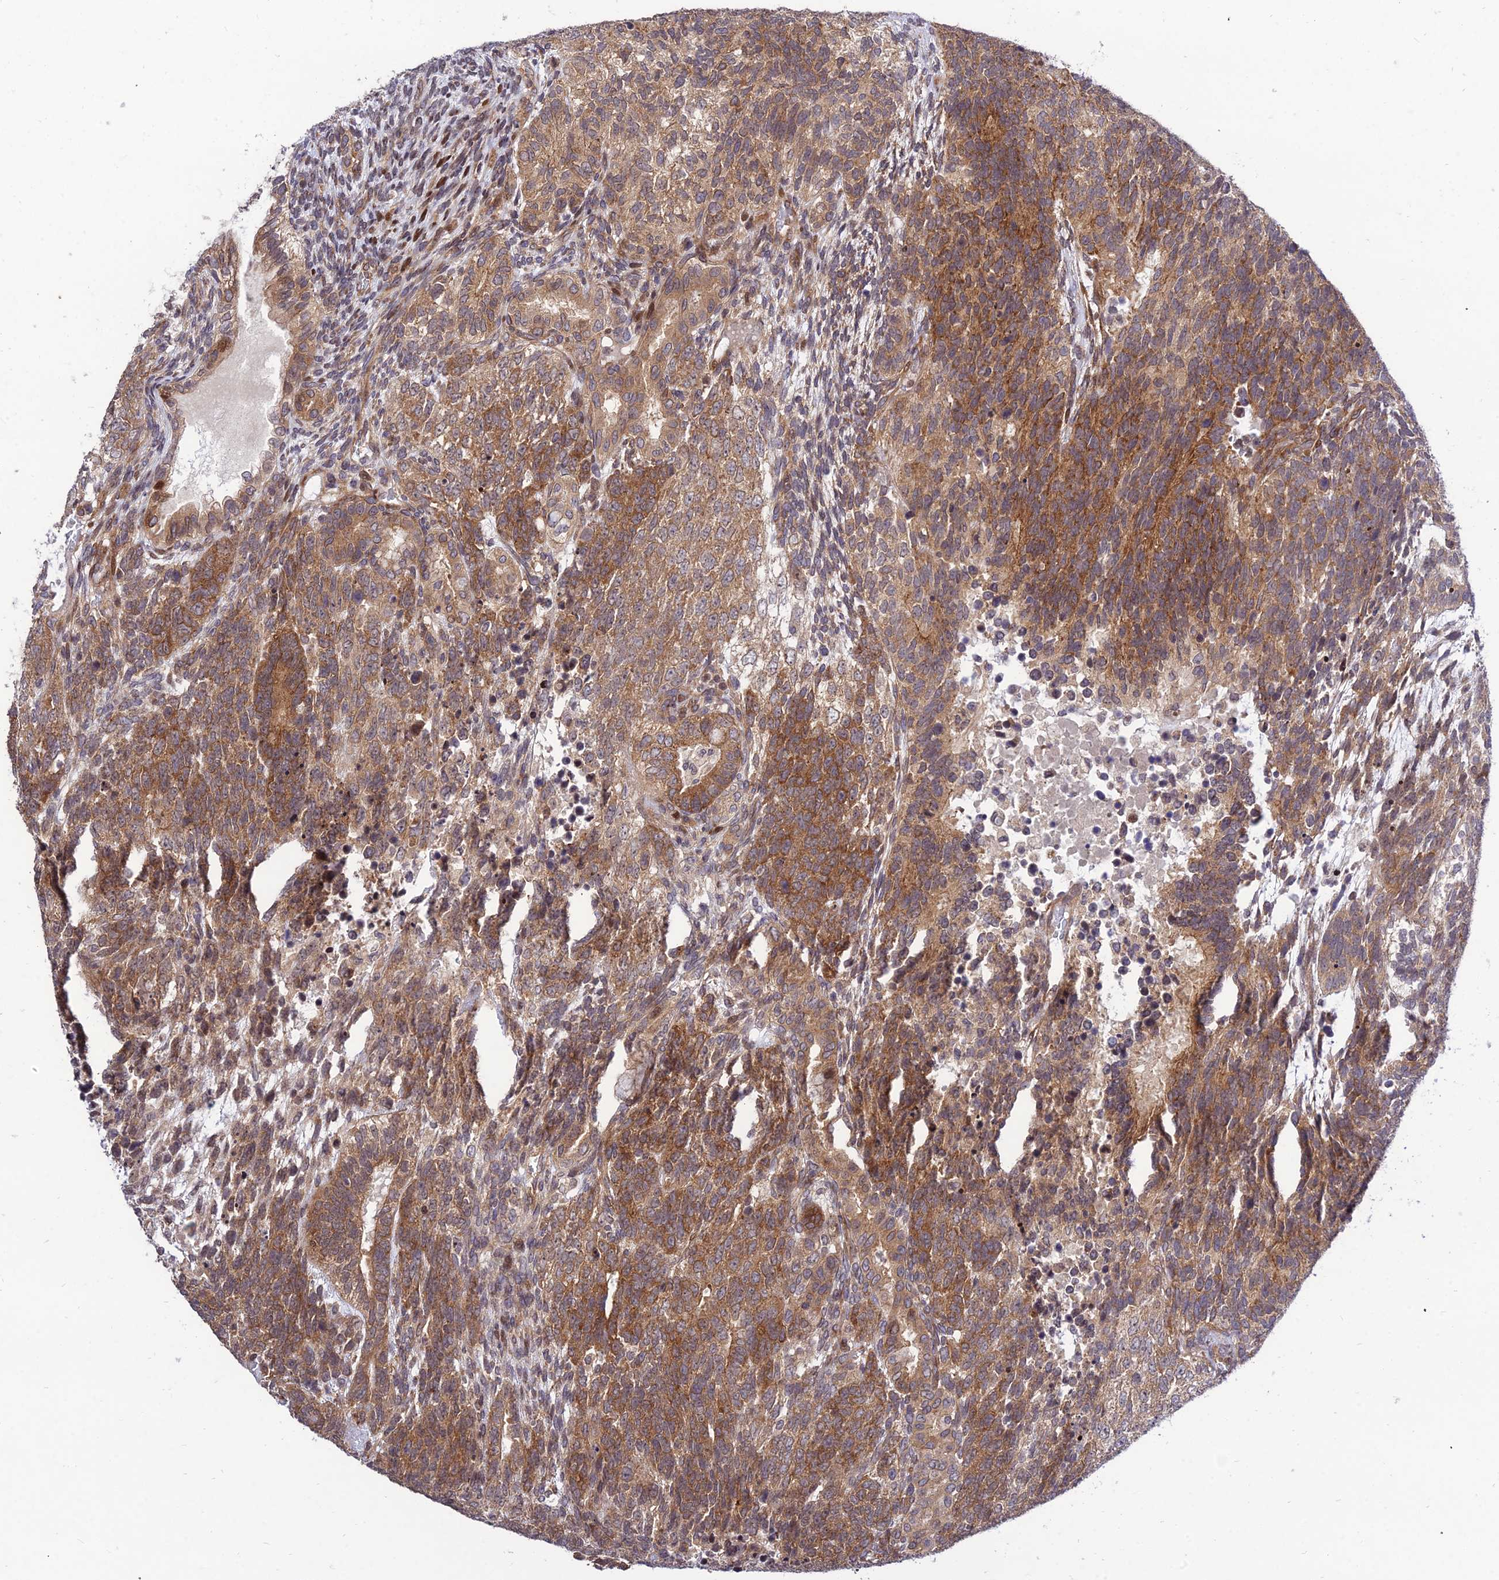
{"staining": {"intensity": "strong", "quantity": ">75%", "location": "cytoplasmic/membranous"}, "tissue": "testis cancer", "cell_type": "Tumor cells", "image_type": "cancer", "snomed": [{"axis": "morphology", "description": "Carcinoma, Embryonal, NOS"}, {"axis": "topography", "description": "Testis"}], "caption": "Immunohistochemistry image of neoplastic tissue: human testis embryonal carcinoma stained using immunohistochemistry reveals high levels of strong protein expression localized specifically in the cytoplasmic/membranous of tumor cells, appearing as a cytoplasmic/membranous brown color.", "gene": "SMG6", "patient": {"sex": "male", "age": 23}}